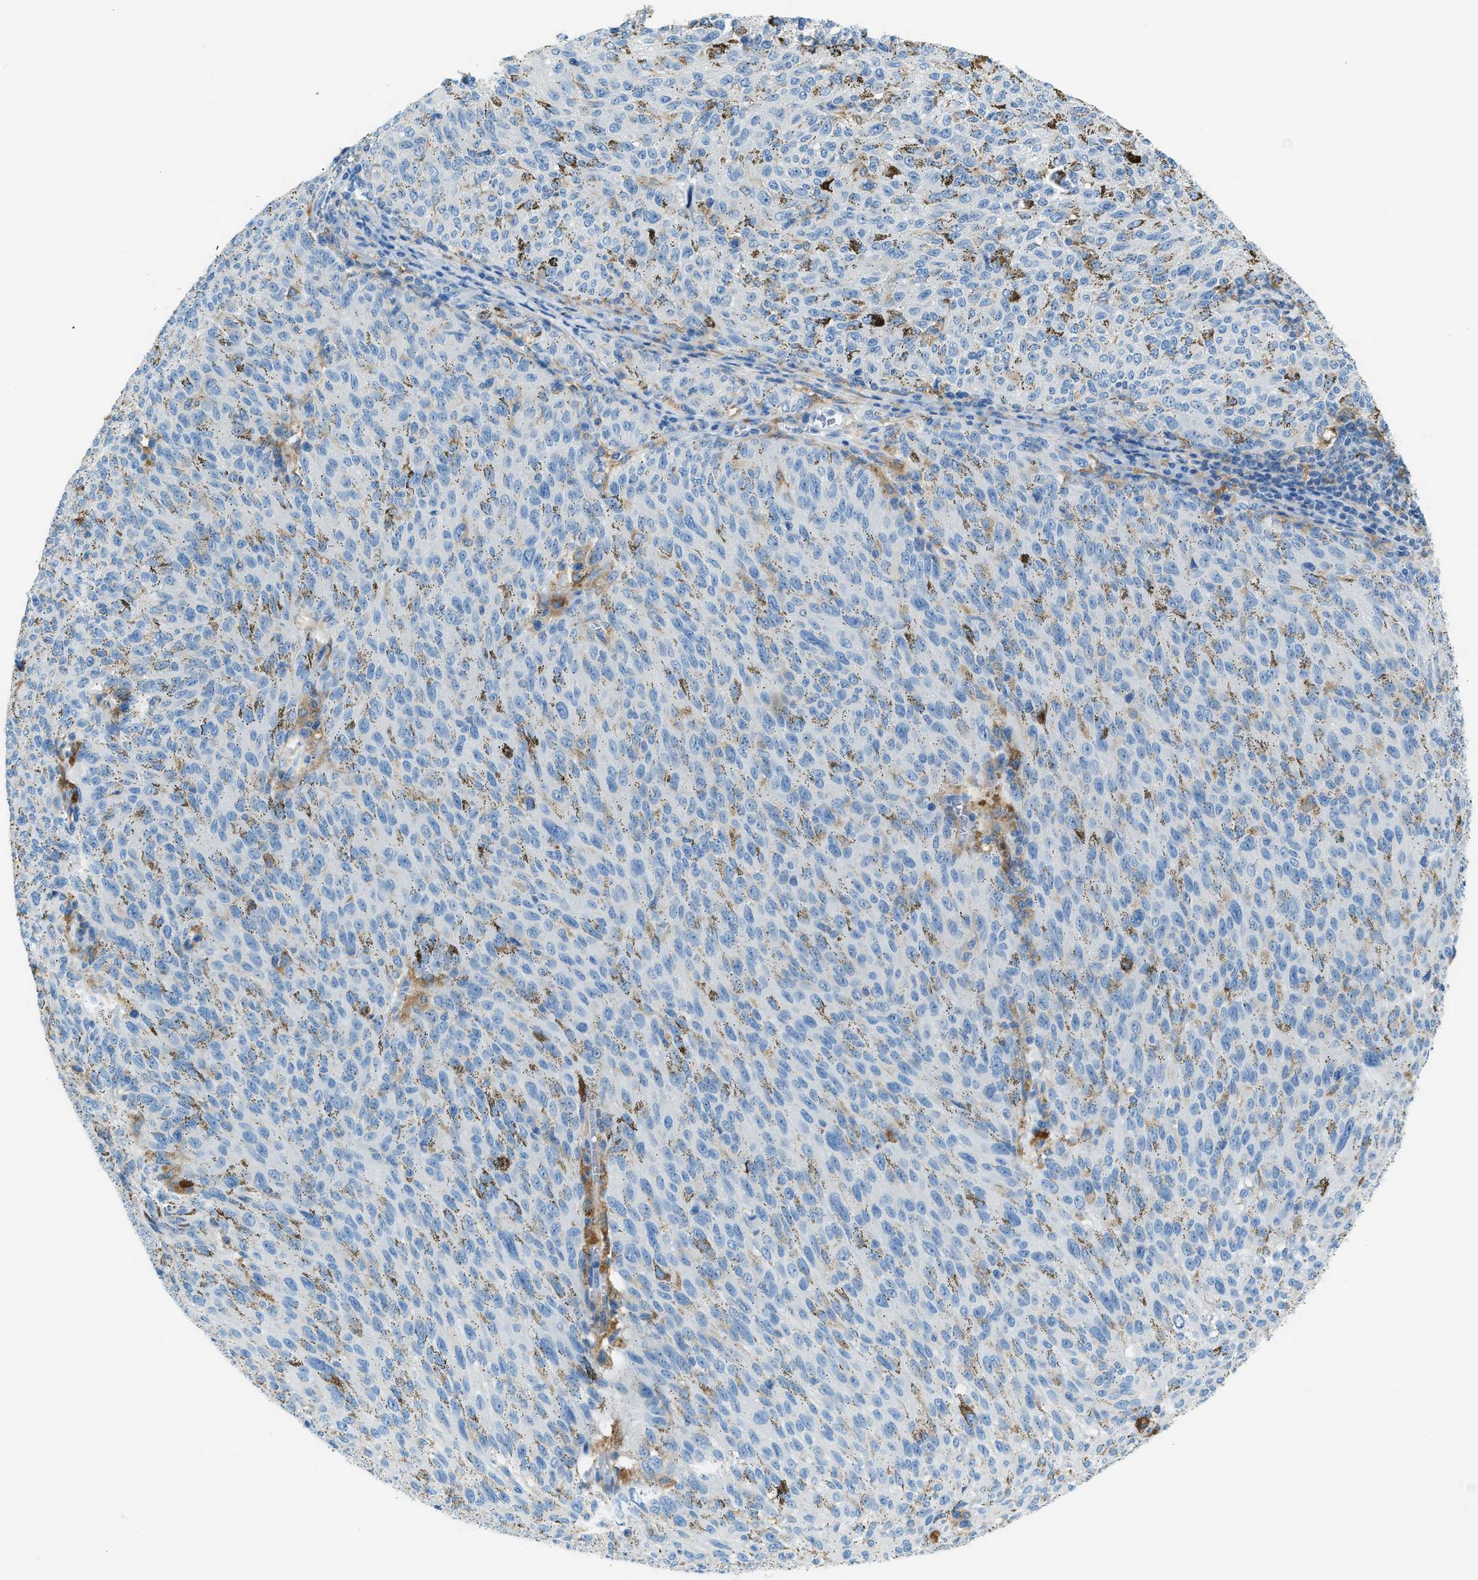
{"staining": {"intensity": "weak", "quantity": "25%-75%", "location": "cytoplasmic/membranous"}, "tissue": "melanoma", "cell_type": "Tumor cells", "image_type": "cancer", "snomed": [{"axis": "morphology", "description": "Malignant melanoma, NOS"}, {"axis": "topography", "description": "Skin"}], "caption": "Immunohistochemistry (DAB) staining of melanoma exhibits weak cytoplasmic/membranous protein positivity in approximately 25%-75% of tumor cells.", "gene": "MATCAP2", "patient": {"sex": "female", "age": 72}}